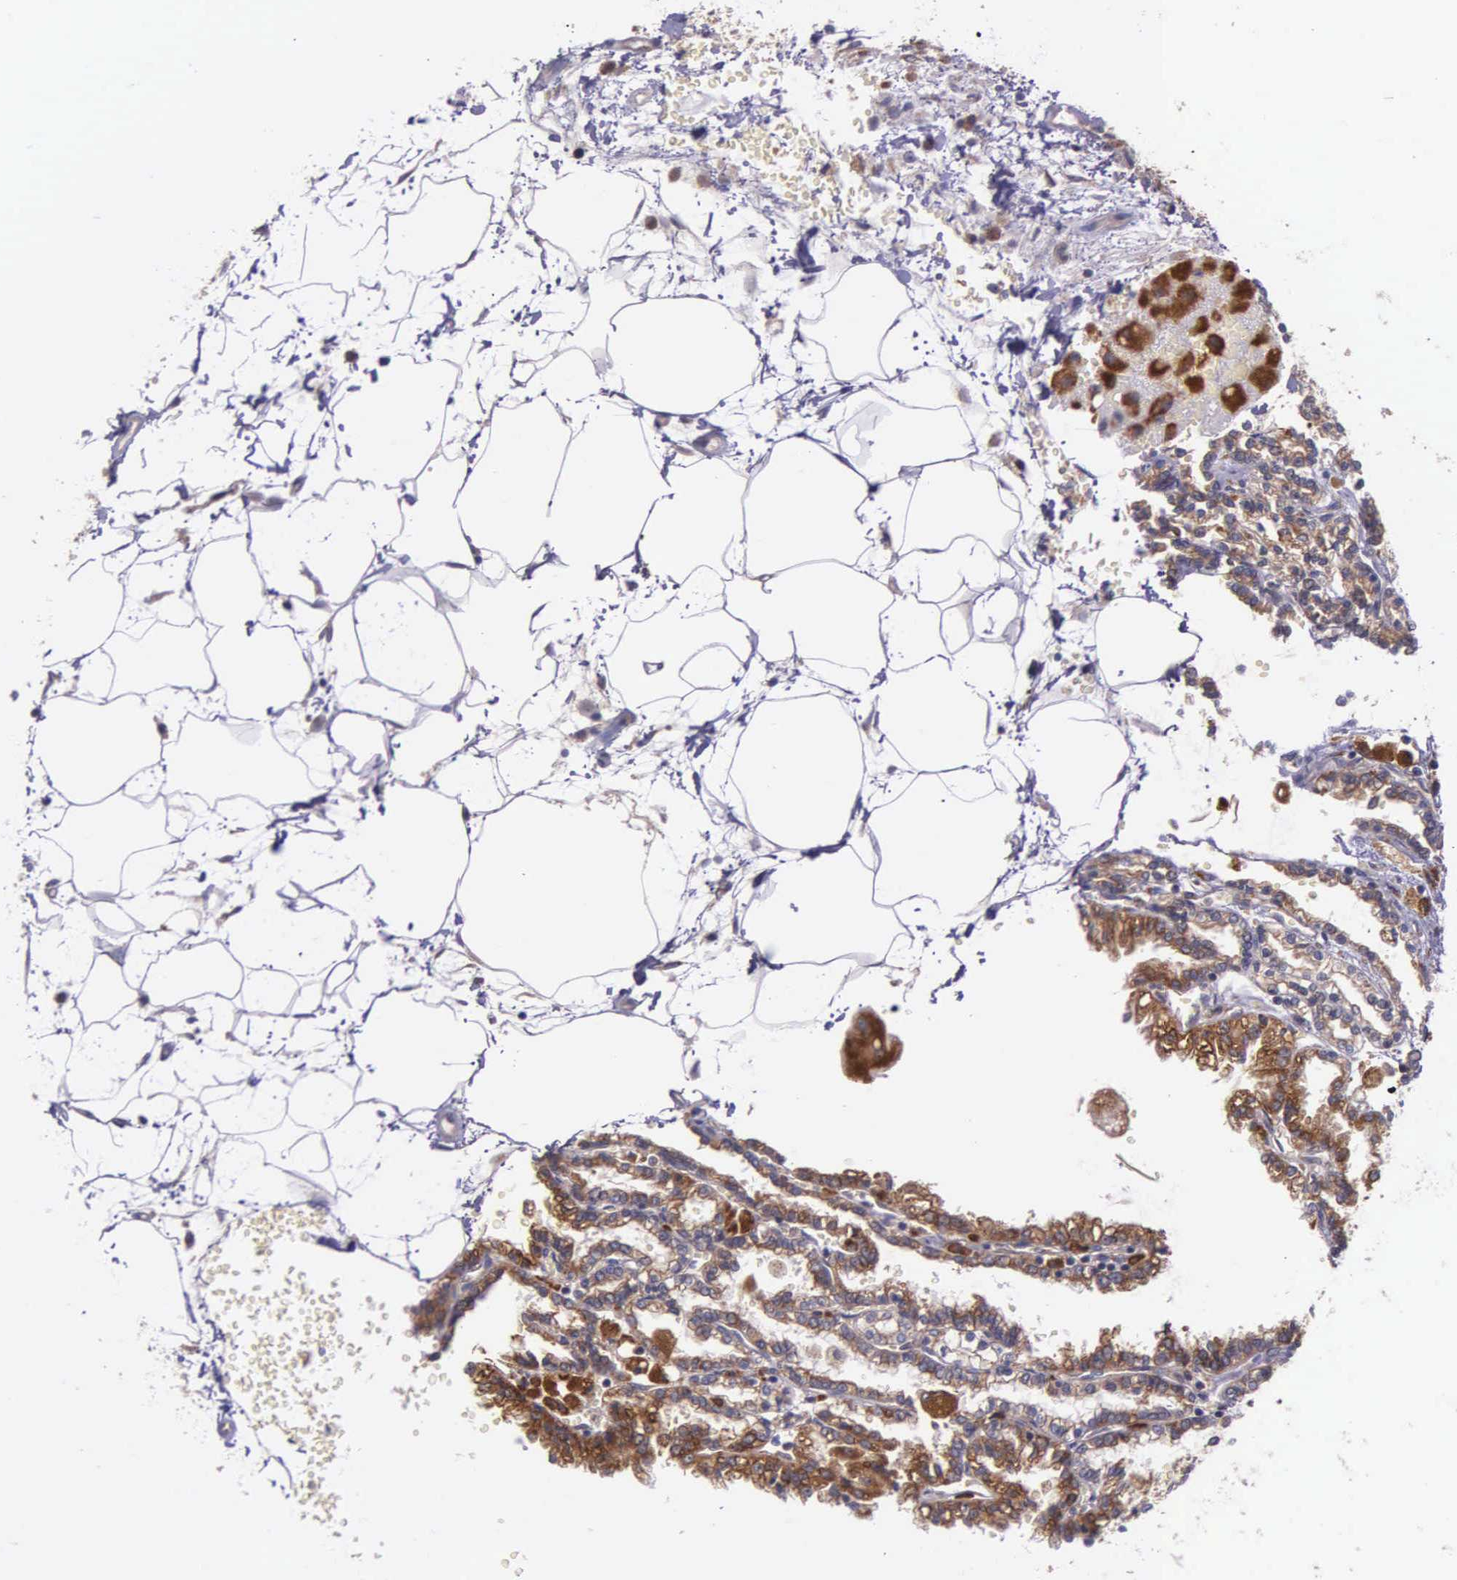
{"staining": {"intensity": "strong", "quantity": "25%-75%", "location": "cytoplasmic/membranous"}, "tissue": "renal cancer", "cell_type": "Tumor cells", "image_type": "cancer", "snomed": [{"axis": "morphology", "description": "Adenocarcinoma, NOS"}, {"axis": "topography", "description": "Kidney"}], "caption": "Immunohistochemistry (IHC) staining of adenocarcinoma (renal), which shows high levels of strong cytoplasmic/membranous expression in about 25%-75% of tumor cells indicating strong cytoplasmic/membranous protein expression. The staining was performed using DAB (brown) for protein detection and nuclei were counterstained in hematoxylin (blue).", "gene": "NSDHL", "patient": {"sex": "female", "age": 56}}